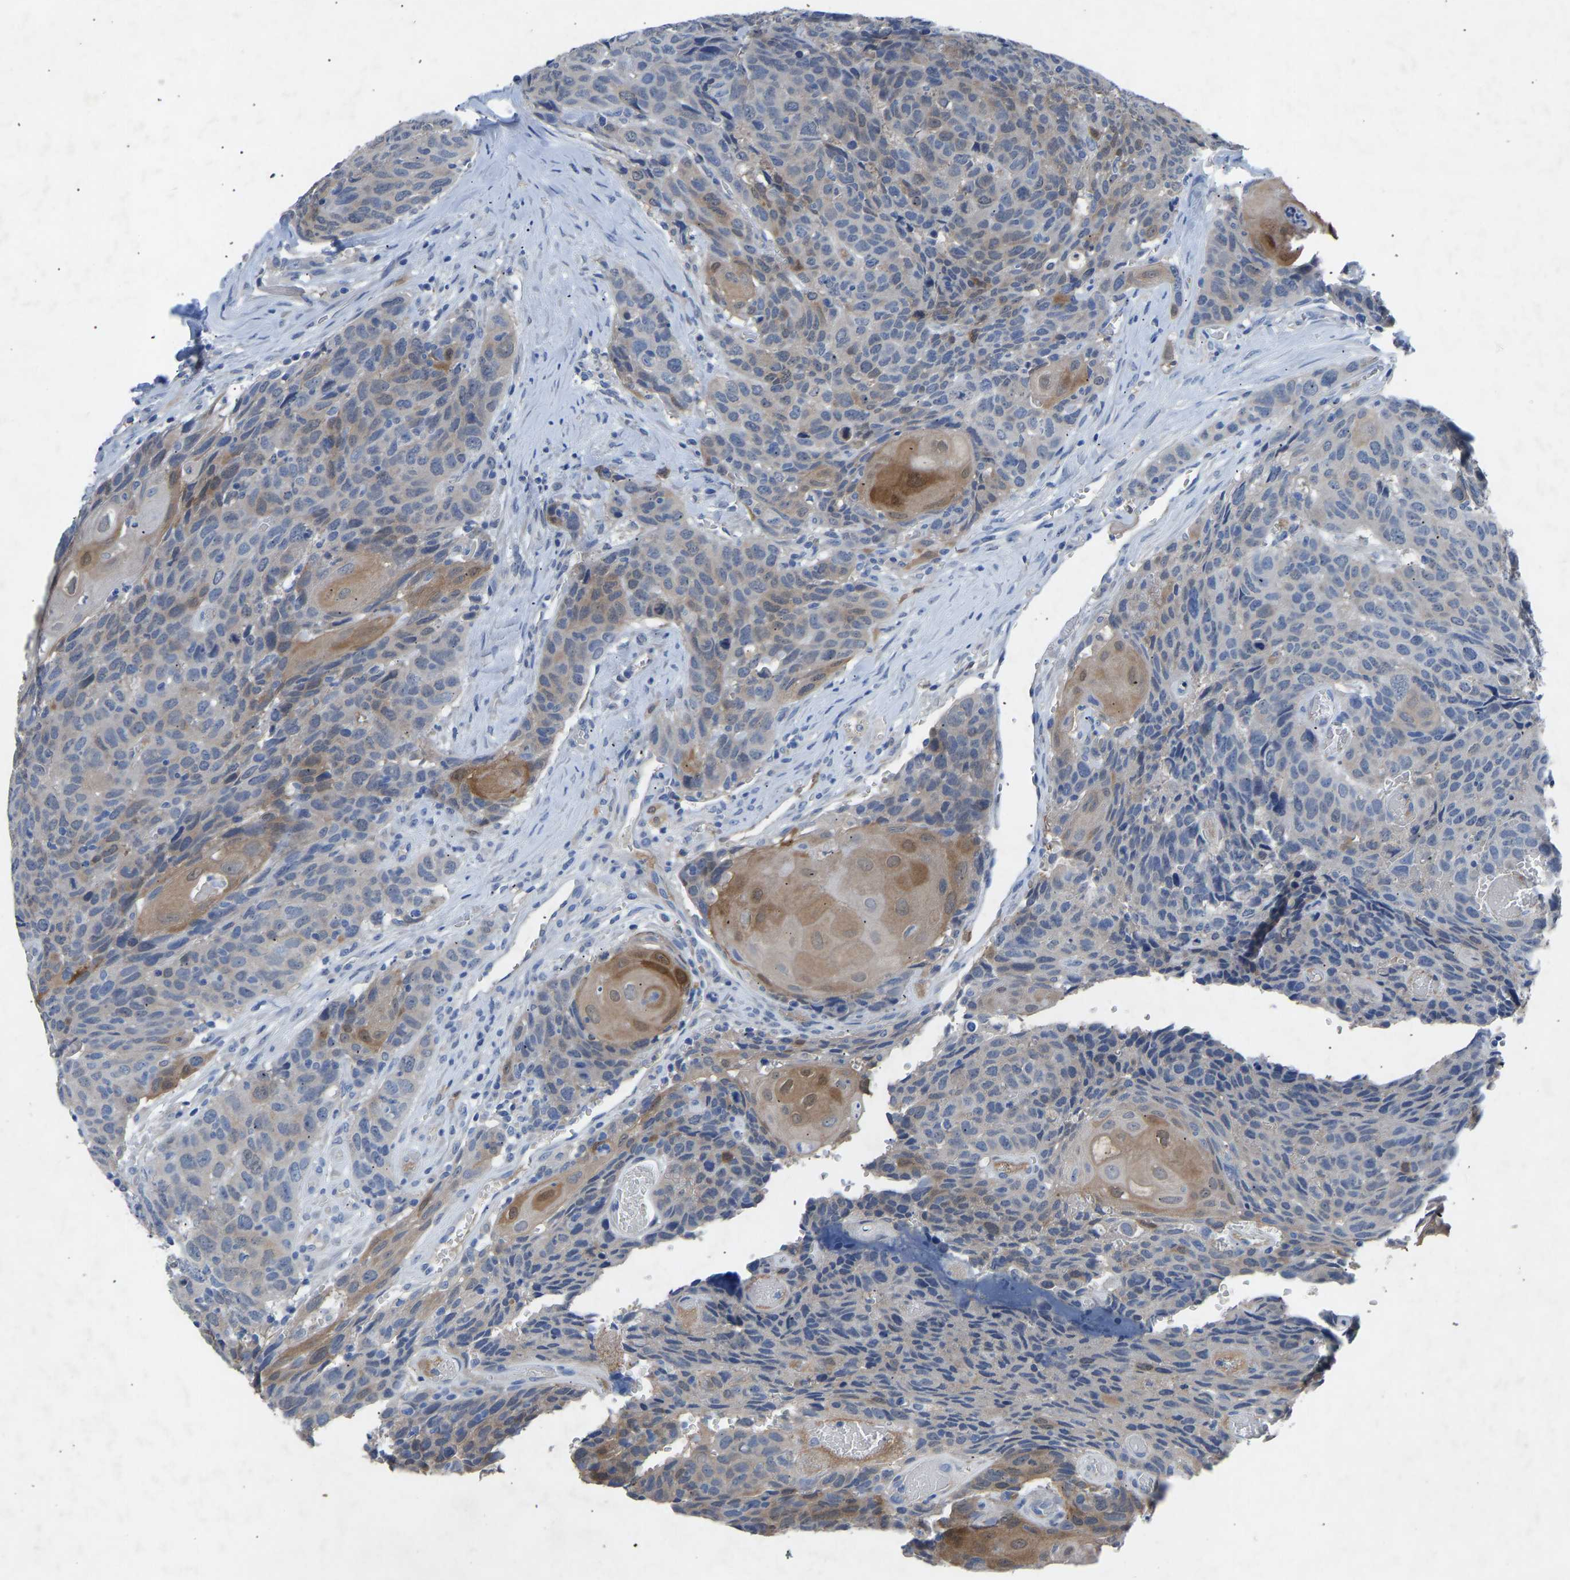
{"staining": {"intensity": "moderate", "quantity": "<25%", "location": "cytoplasmic/membranous"}, "tissue": "head and neck cancer", "cell_type": "Tumor cells", "image_type": "cancer", "snomed": [{"axis": "morphology", "description": "Squamous cell carcinoma, NOS"}, {"axis": "topography", "description": "Head-Neck"}], "caption": "High-magnification brightfield microscopy of squamous cell carcinoma (head and neck) stained with DAB (3,3'-diaminobenzidine) (brown) and counterstained with hematoxylin (blue). tumor cells exhibit moderate cytoplasmic/membranous staining is appreciated in about<25% of cells.", "gene": "RBP1", "patient": {"sex": "male", "age": 66}}